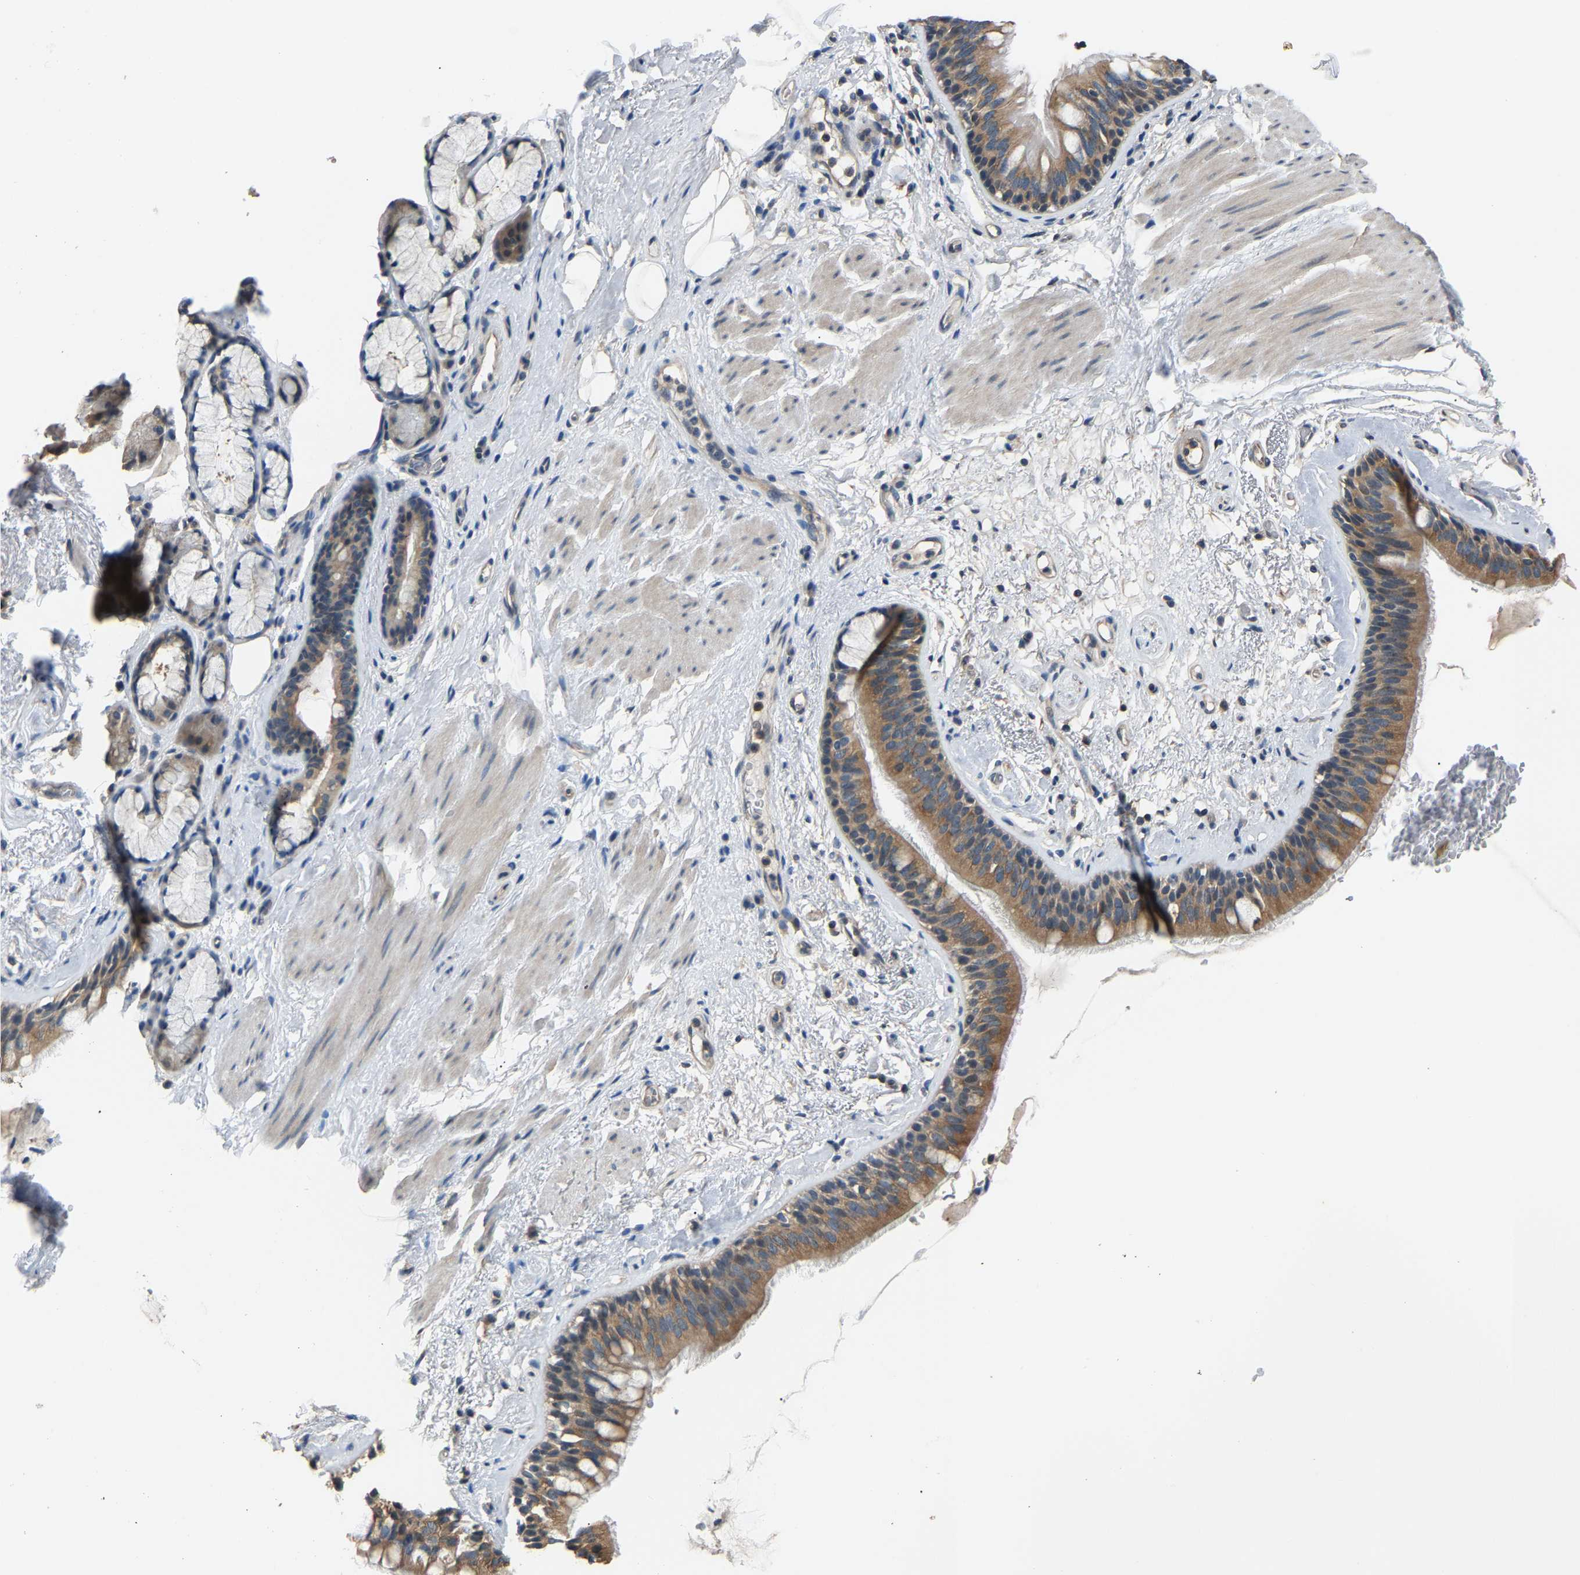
{"staining": {"intensity": "moderate", "quantity": ">75%", "location": "cytoplasmic/membranous"}, "tissue": "bronchus", "cell_type": "Respiratory epithelial cells", "image_type": "normal", "snomed": [{"axis": "morphology", "description": "Normal tissue, NOS"}, {"axis": "topography", "description": "Cartilage tissue"}], "caption": "Immunohistochemical staining of unremarkable human bronchus demonstrates medium levels of moderate cytoplasmic/membranous staining in about >75% of respiratory epithelial cells.", "gene": "ABCC9", "patient": {"sex": "female", "age": 63}}